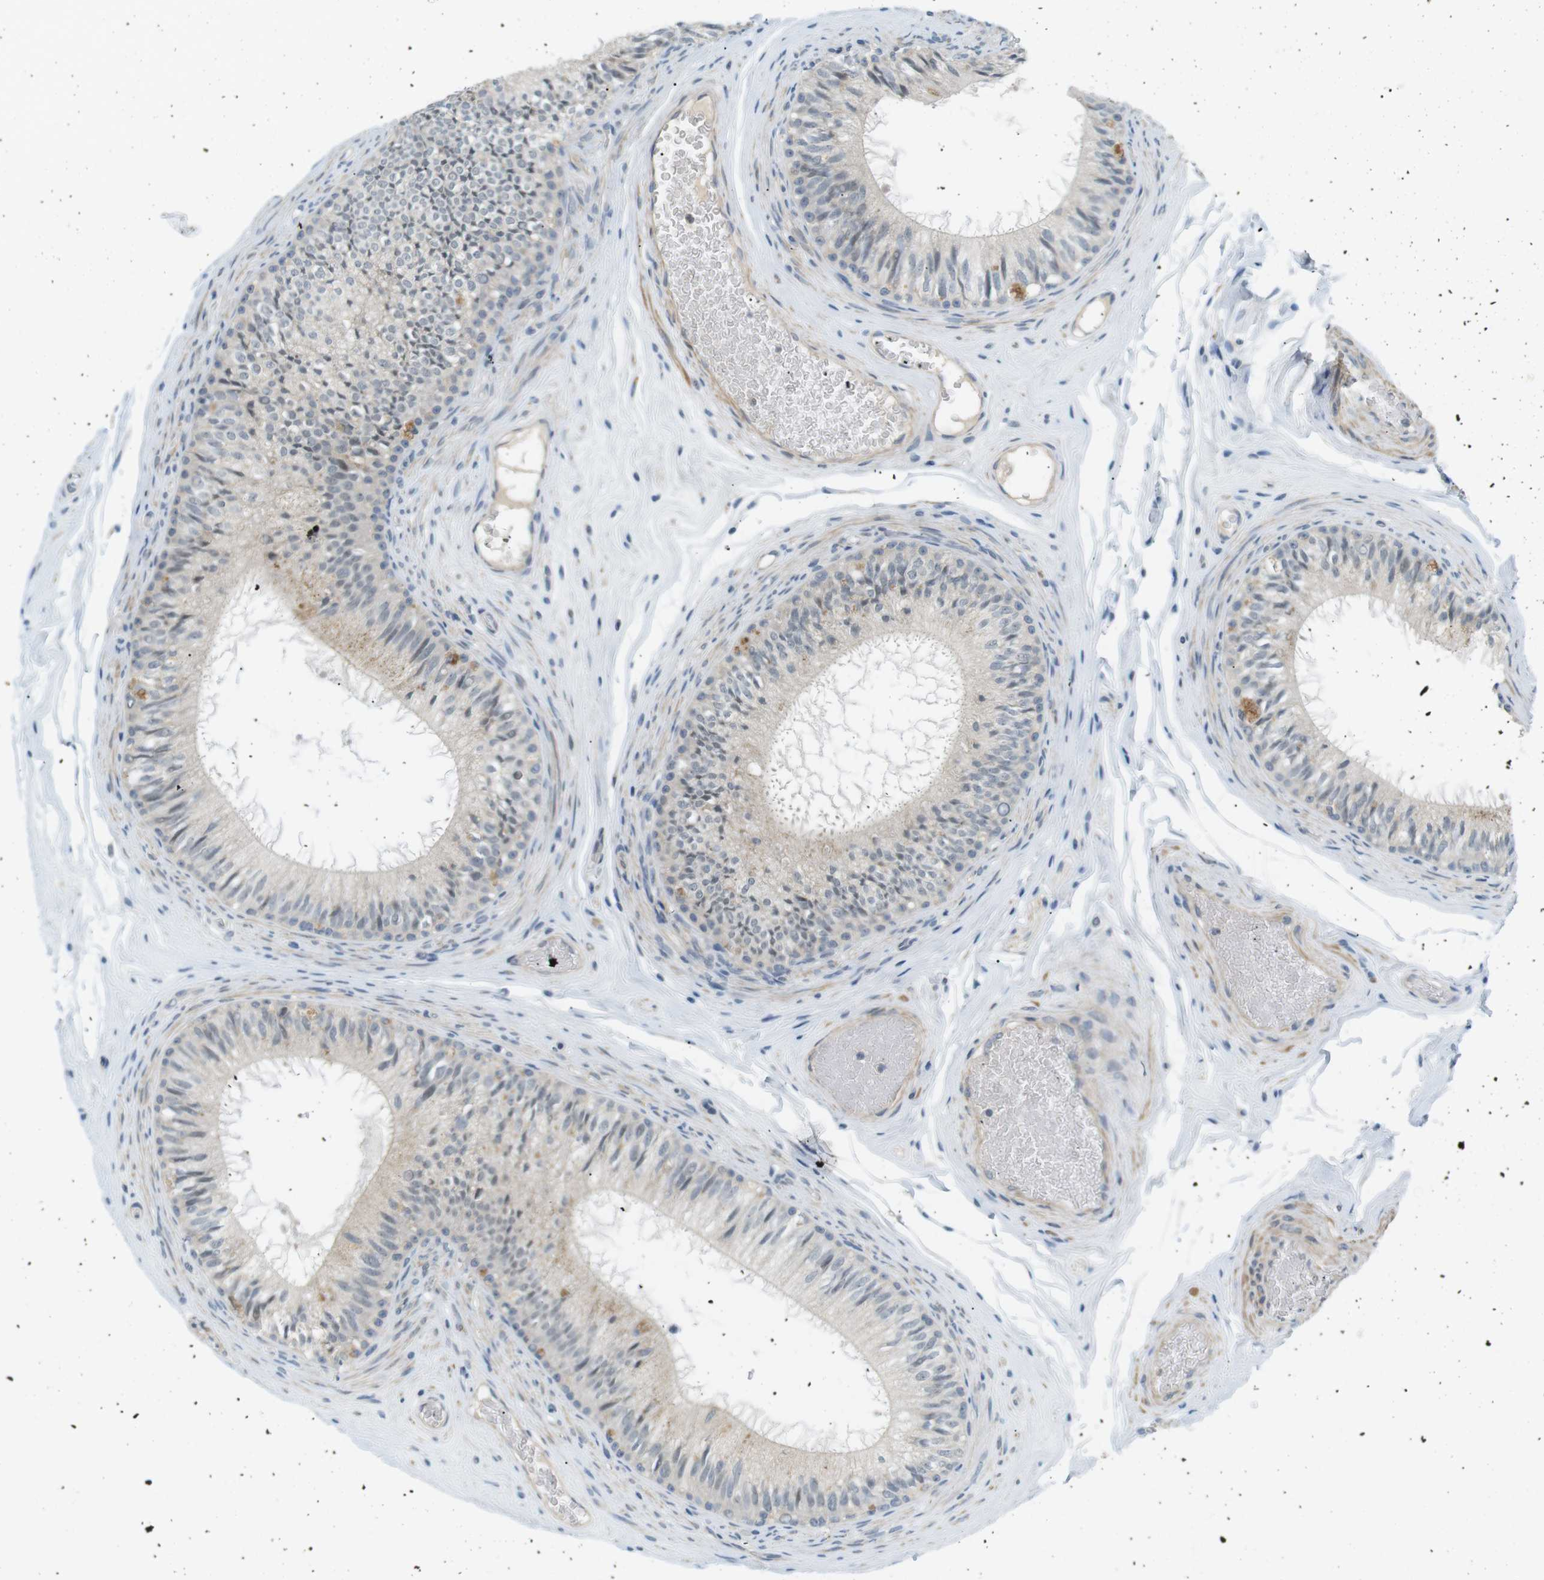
{"staining": {"intensity": "negative", "quantity": "none", "location": "none"}, "tissue": "epididymis", "cell_type": "Glandular cells", "image_type": "normal", "snomed": [{"axis": "morphology", "description": "Normal tissue, NOS"}, {"axis": "topography", "description": "Testis"}, {"axis": "topography", "description": "Epididymis"}], "caption": "Glandular cells are negative for brown protein staining in unremarkable epididymis. The staining is performed using DAB brown chromogen with nuclei counter-stained in using hematoxylin.", "gene": "RTN3", "patient": {"sex": "male", "age": 36}}